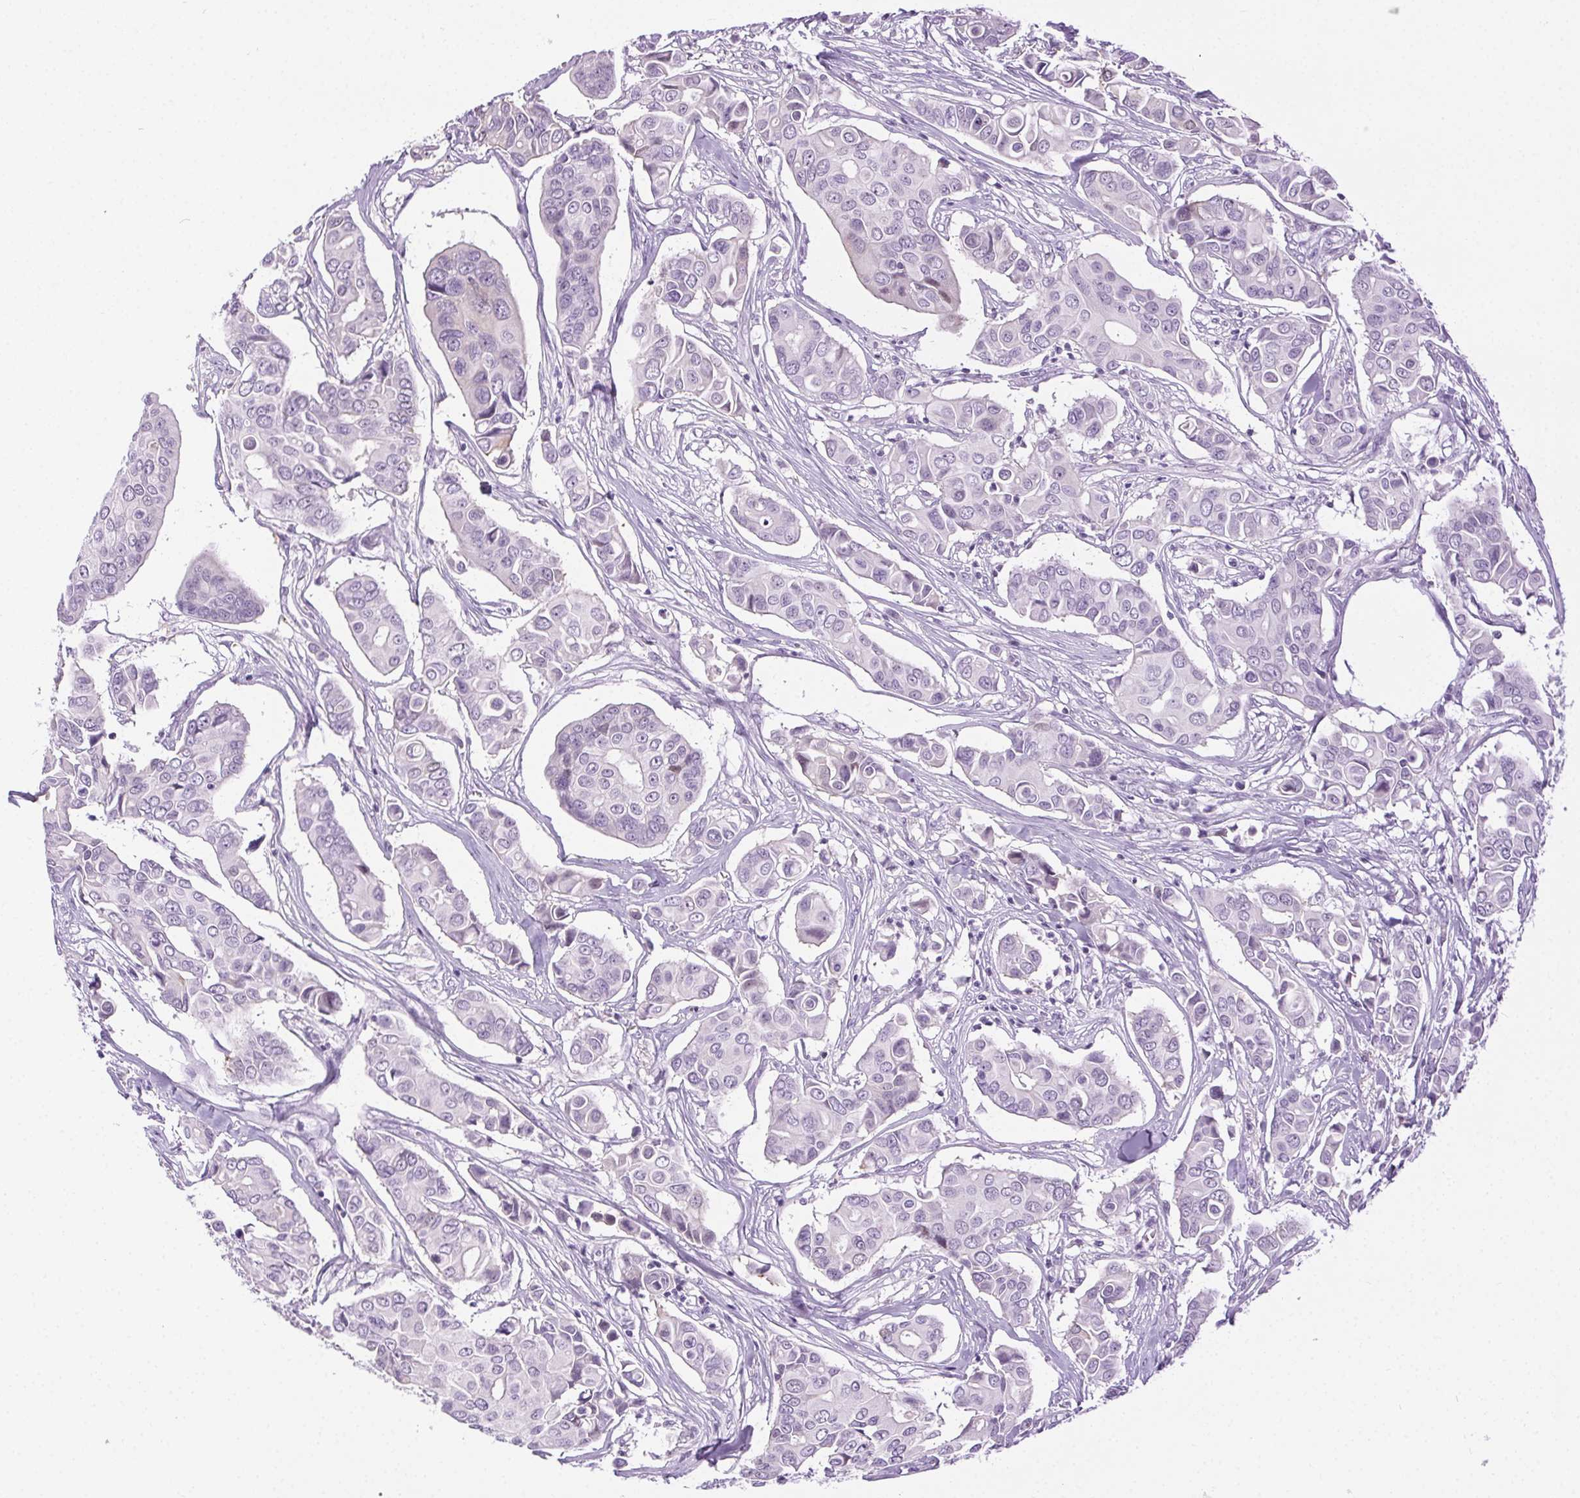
{"staining": {"intensity": "negative", "quantity": "none", "location": "none"}, "tissue": "breast cancer", "cell_type": "Tumor cells", "image_type": "cancer", "snomed": [{"axis": "morphology", "description": "Duct carcinoma"}, {"axis": "topography", "description": "Breast"}], "caption": "Breast intraductal carcinoma stained for a protein using immunohistochemistry demonstrates no staining tumor cells.", "gene": "C20orf85", "patient": {"sex": "female", "age": 54}}